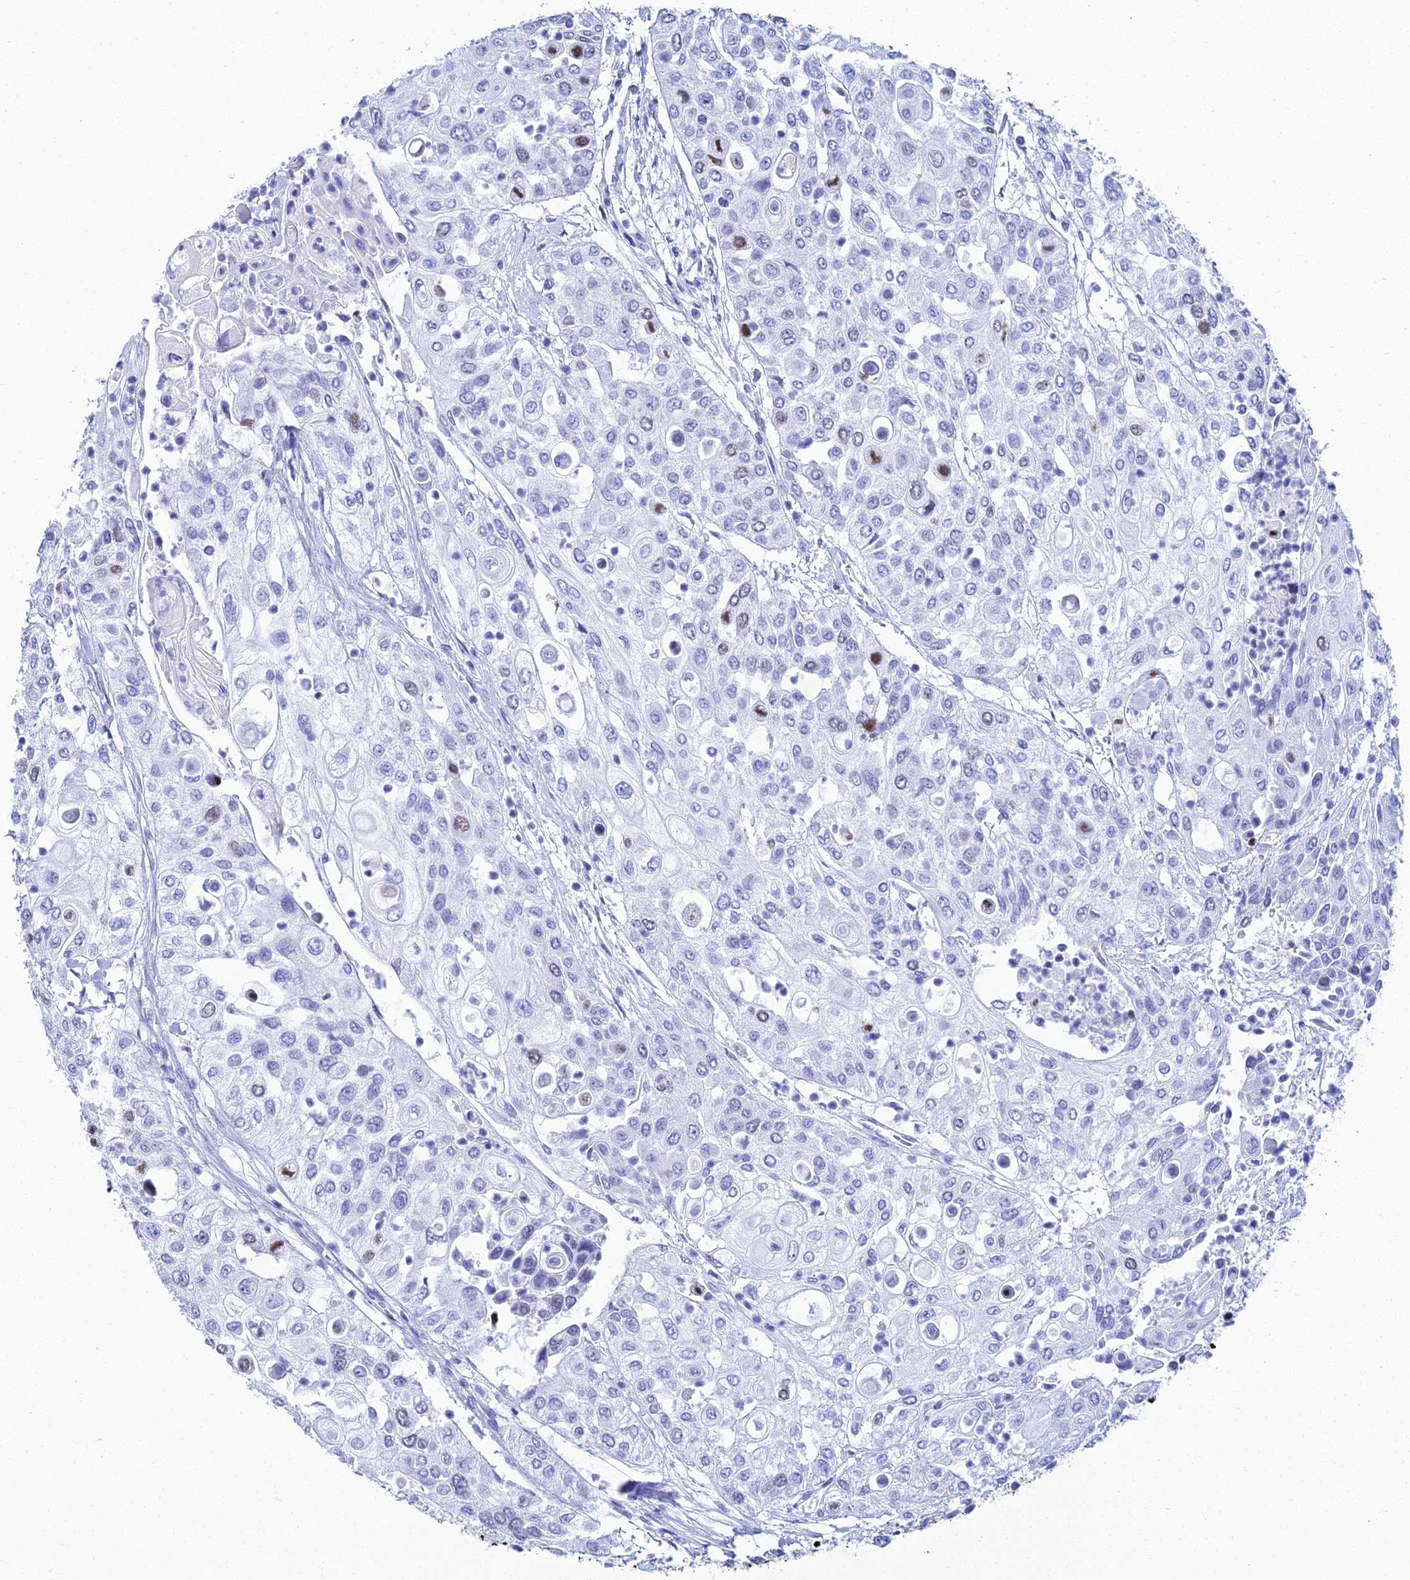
{"staining": {"intensity": "negative", "quantity": "none", "location": "none"}, "tissue": "urothelial cancer", "cell_type": "Tumor cells", "image_type": "cancer", "snomed": [{"axis": "morphology", "description": "Urothelial carcinoma, High grade"}, {"axis": "topography", "description": "Urinary bladder"}], "caption": "Image shows no significant protein positivity in tumor cells of urothelial cancer.", "gene": "TAF9B", "patient": {"sex": "female", "age": 79}}